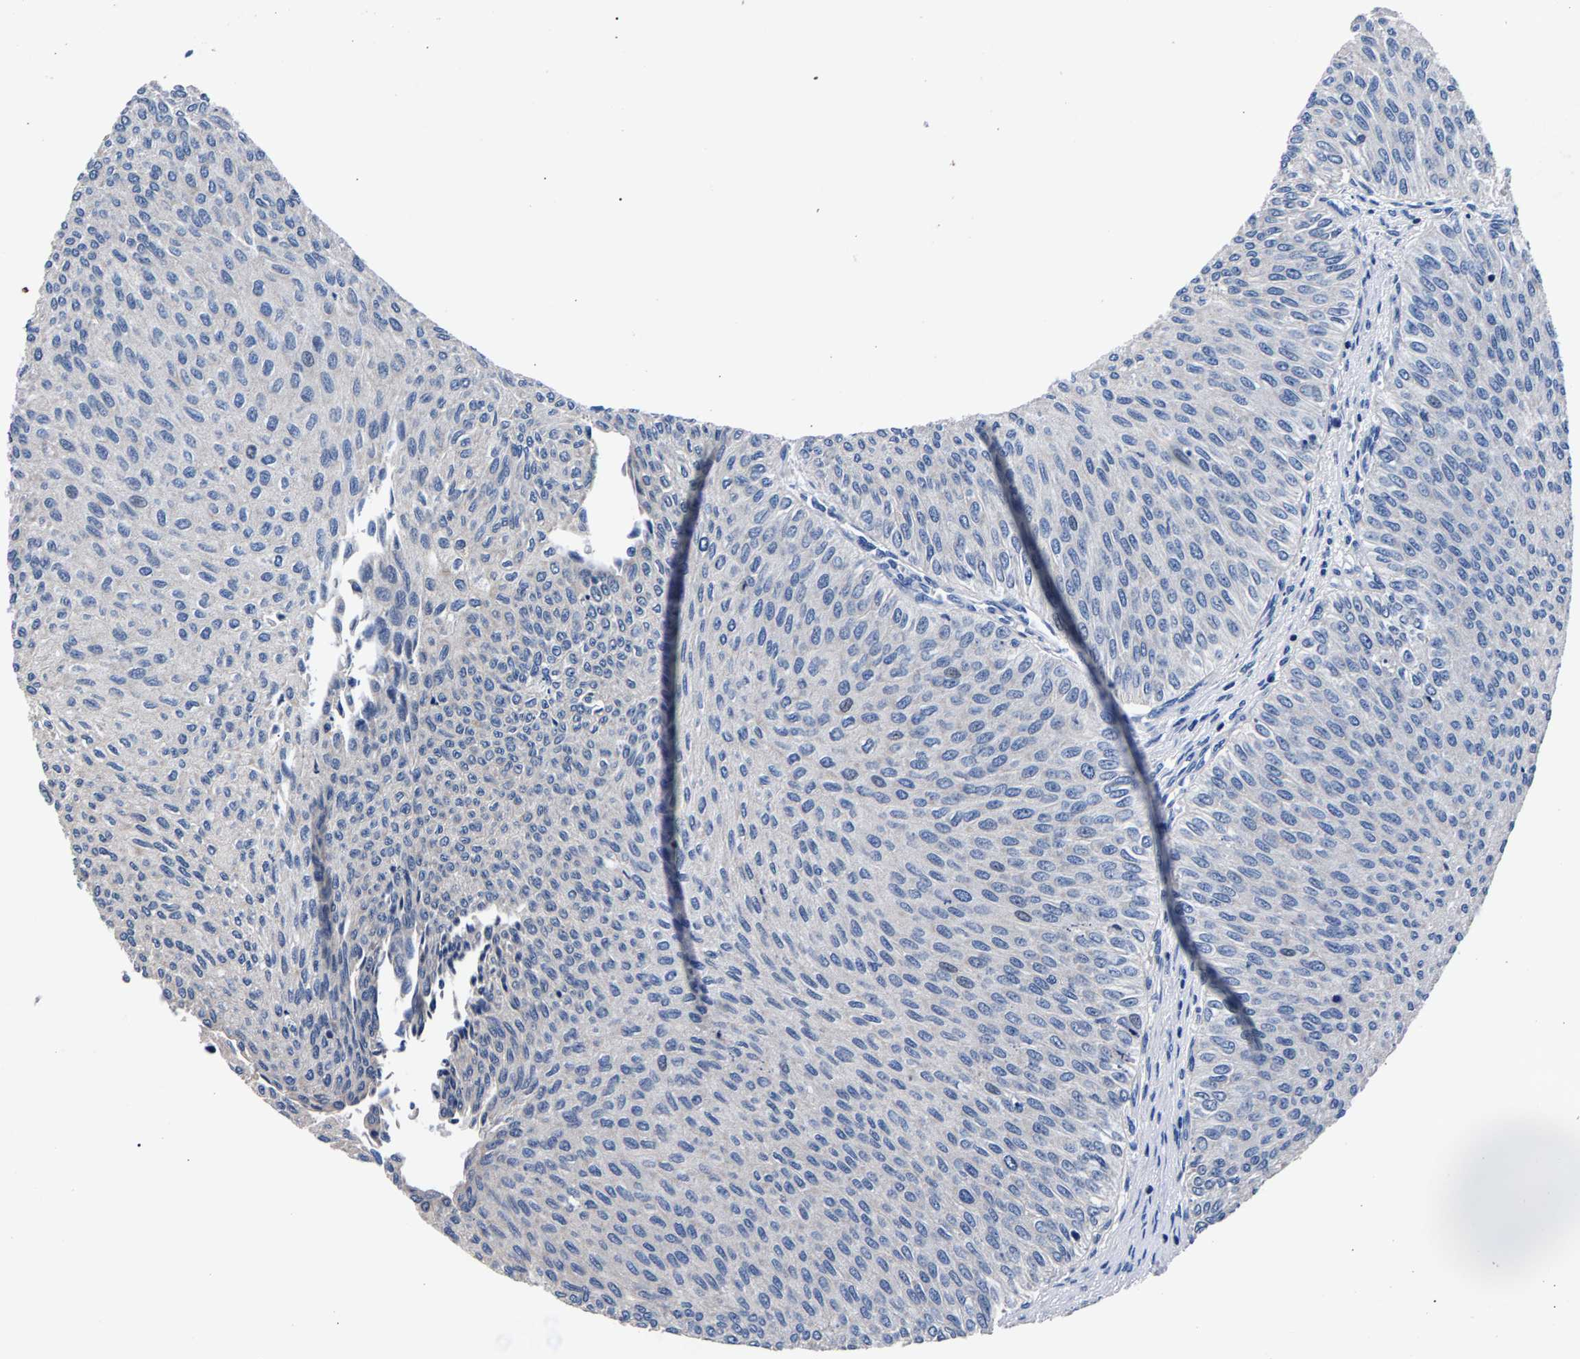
{"staining": {"intensity": "negative", "quantity": "none", "location": "none"}, "tissue": "urothelial cancer", "cell_type": "Tumor cells", "image_type": "cancer", "snomed": [{"axis": "morphology", "description": "Urothelial carcinoma, Low grade"}, {"axis": "topography", "description": "Urinary bladder"}], "caption": "A histopathology image of urothelial cancer stained for a protein exhibits no brown staining in tumor cells. The staining was performed using DAB (3,3'-diaminobenzidine) to visualize the protein expression in brown, while the nuclei were stained in blue with hematoxylin (Magnification: 20x).", "gene": "PHF24", "patient": {"sex": "male", "age": 78}}